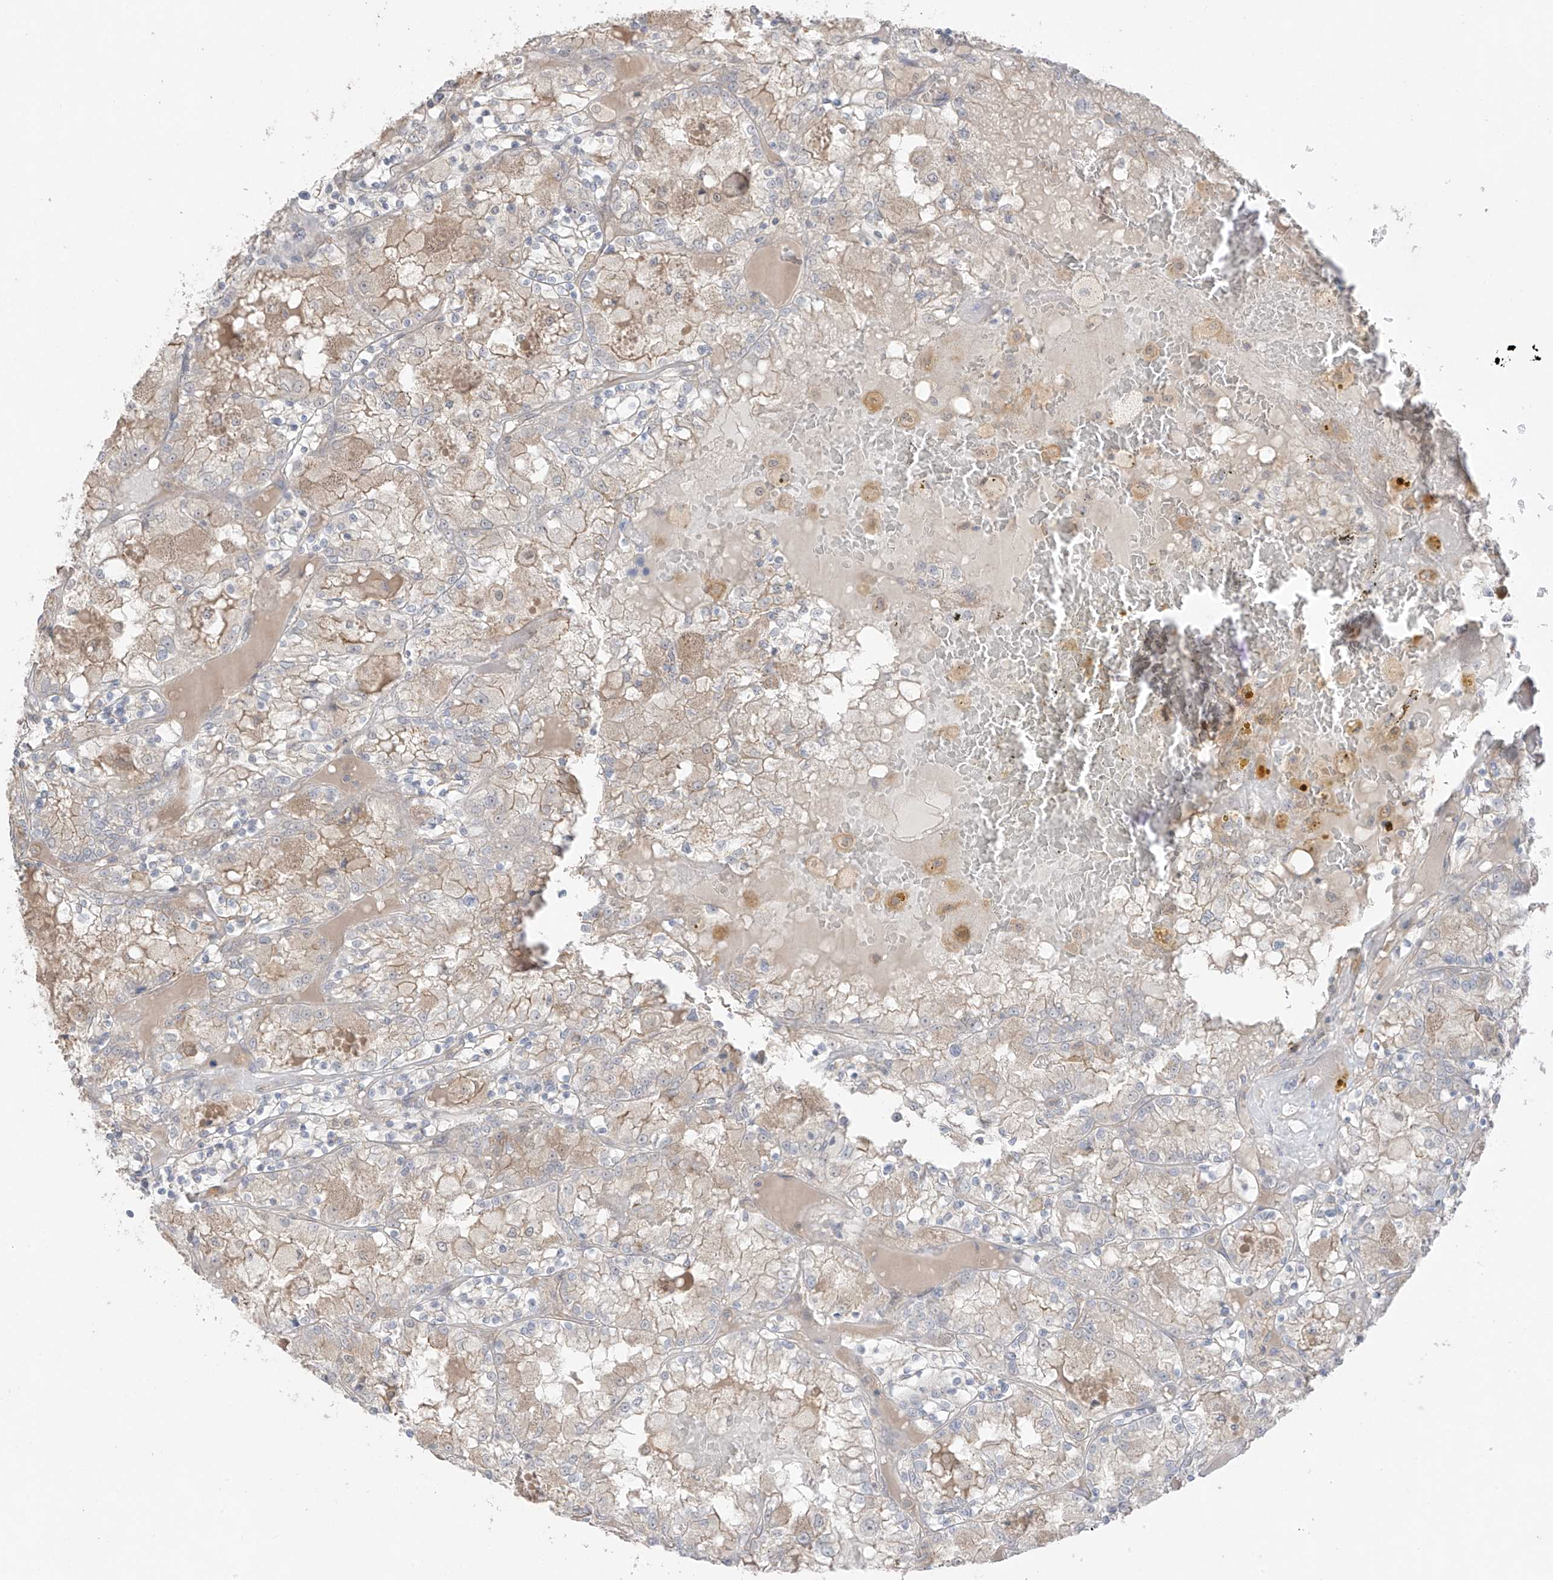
{"staining": {"intensity": "weak", "quantity": "<25%", "location": "cytoplasmic/membranous"}, "tissue": "renal cancer", "cell_type": "Tumor cells", "image_type": "cancer", "snomed": [{"axis": "morphology", "description": "Adenocarcinoma, NOS"}, {"axis": "topography", "description": "Kidney"}], "caption": "Tumor cells are negative for protein expression in human adenocarcinoma (renal).", "gene": "ANGEL2", "patient": {"sex": "female", "age": 56}}